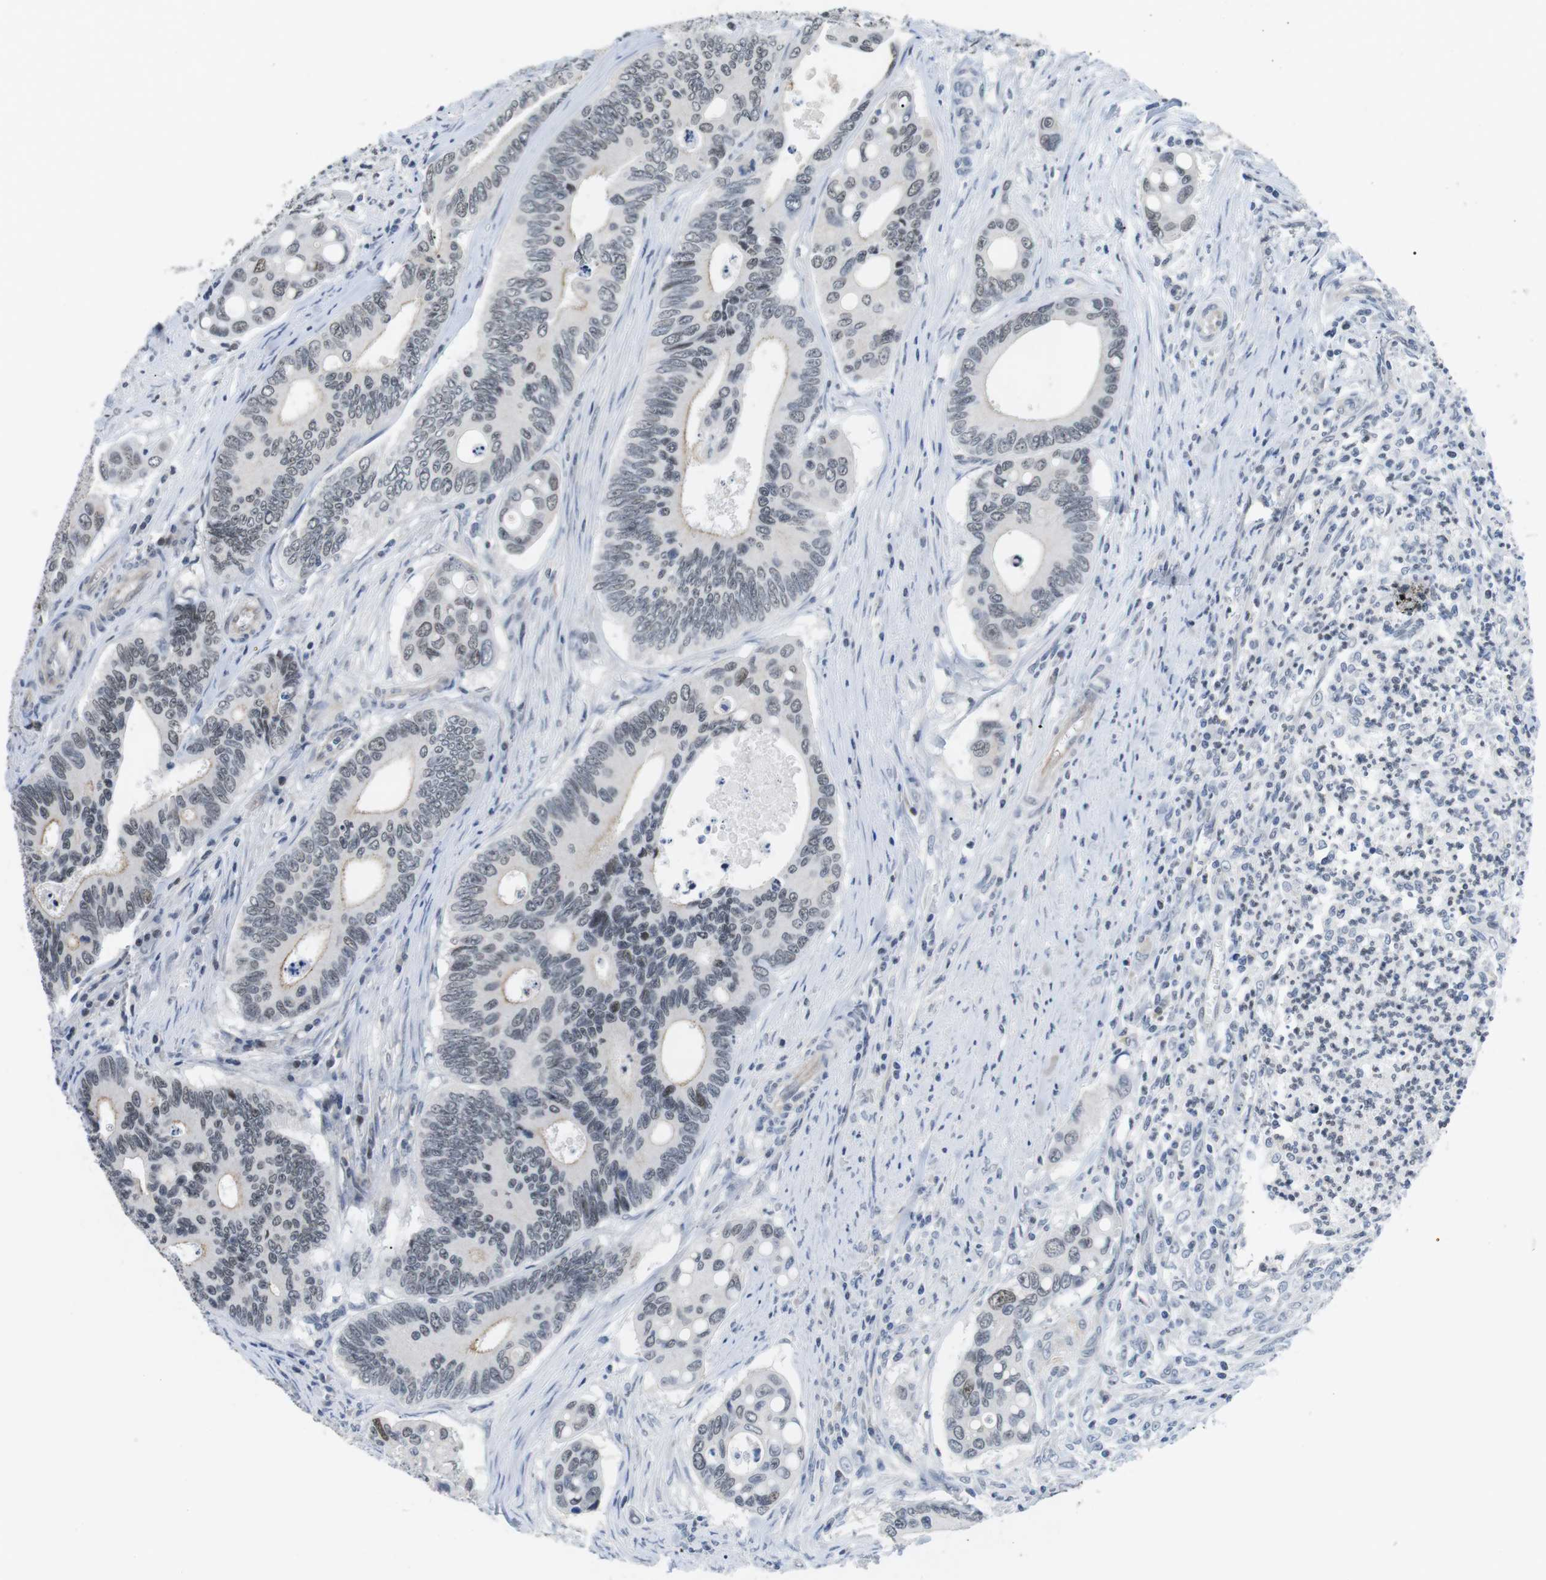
{"staining": {"intensity": "weak", "quantity": "<25%", "location": "nuclear"}, "tissue": "colorectal cancer", "cell_type": "Tumor cells", "image_type": "cancer", "snomed": [{"axis": "morphology", "description": "Inflammation, NOS"}, {"axis": "morphology", "description": "Adenocarcinoma, NOS"}, {"axis": "topography", "description": "Colon"}], "caption": "Tumor cells are negative for brown protein staining in colorectal adenocarcinoma.", "gene": "NECTIN1", "patient": {"sex": "male", "age": 72}}